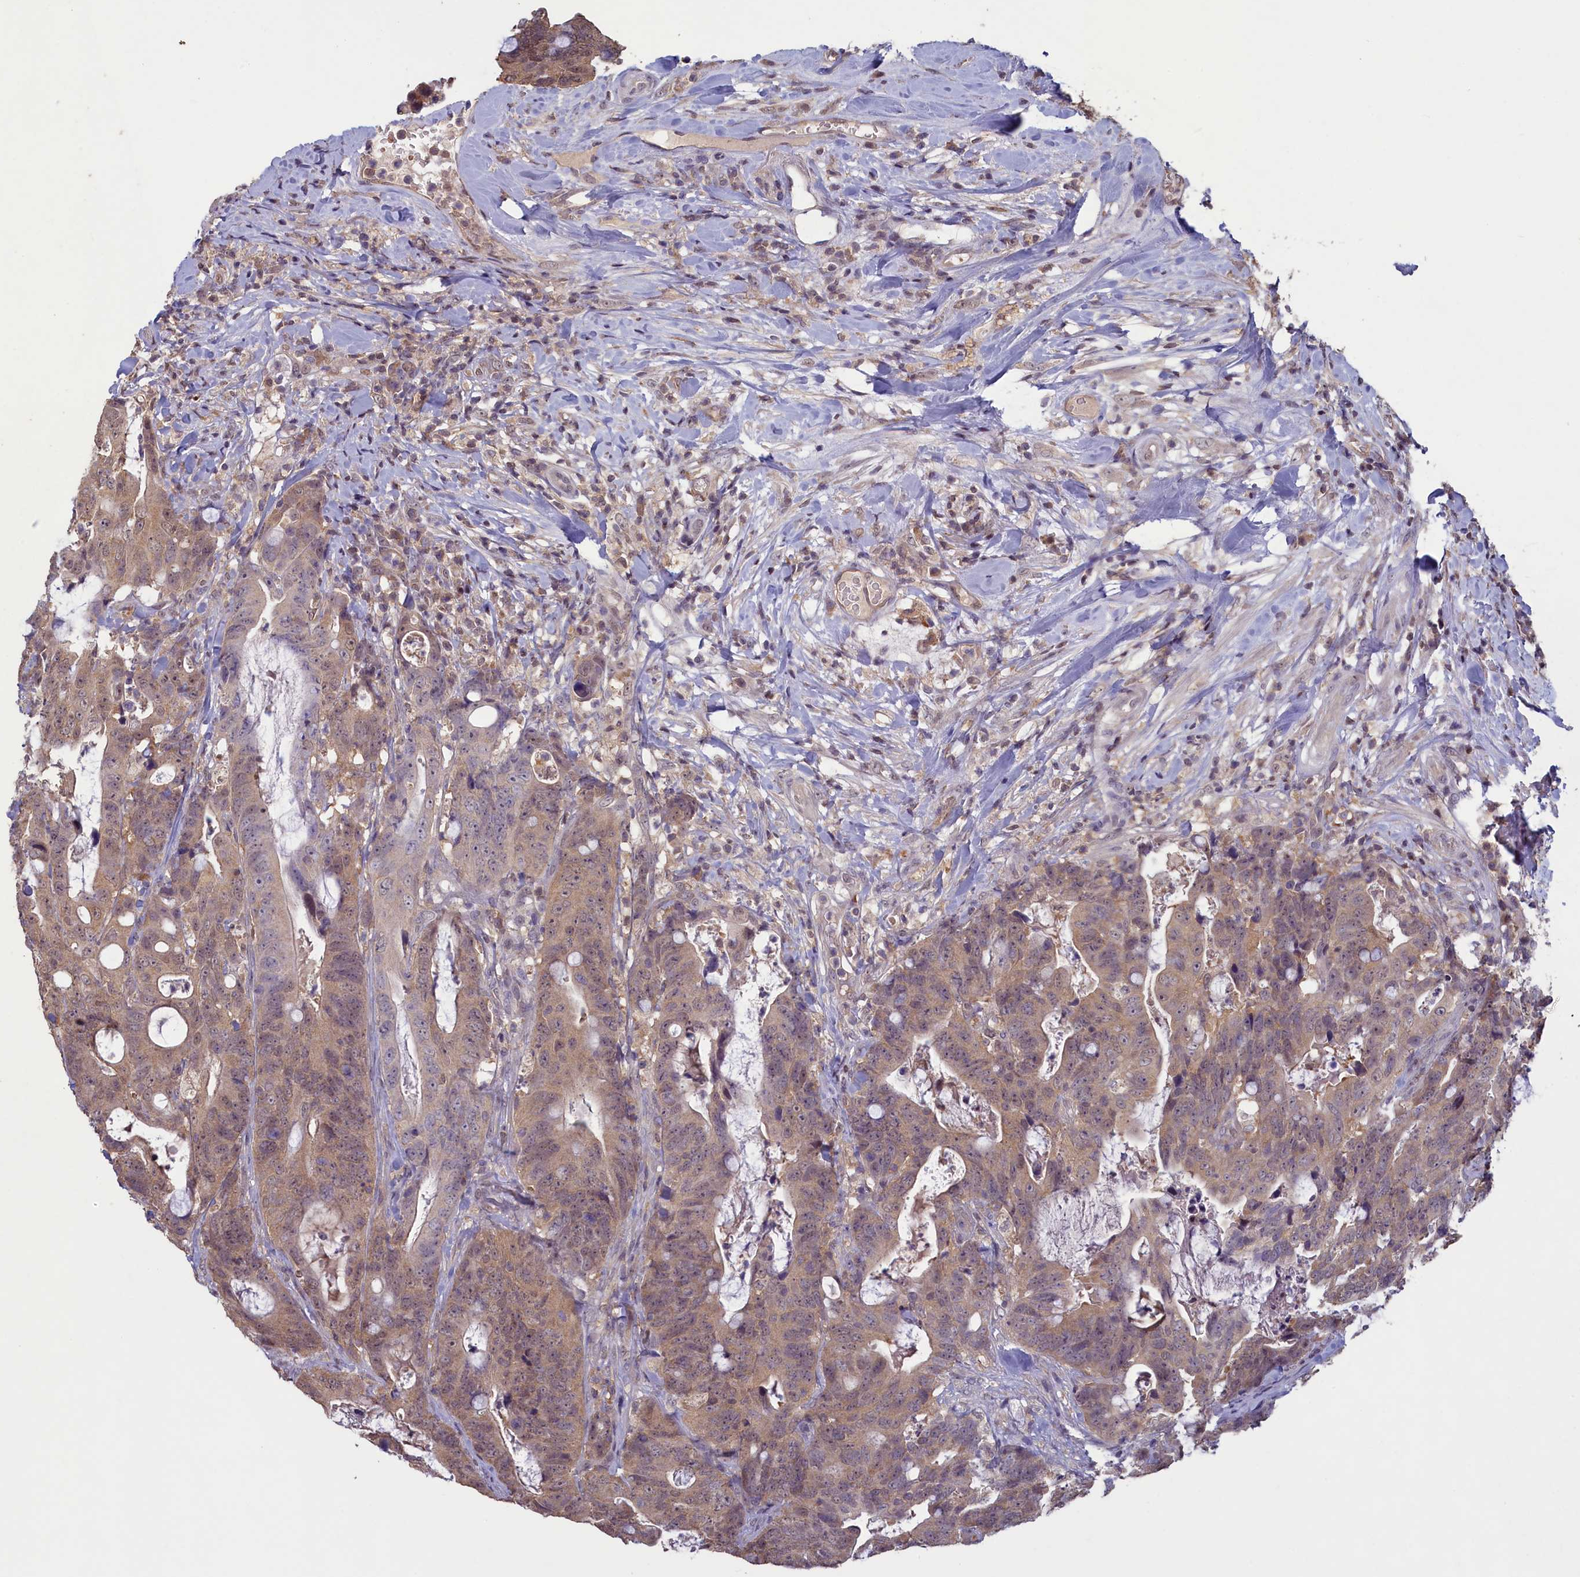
{"staining": {"intensity": "moderate", "quantity": ">75%", "location": "cytoplasmic/membranous"}, "tissue": "colorectal cancer", "cell_type": "Tumor cells", "image_type": "cancer", "snomed": [{"axis": "morphology", "description": "Adenocarcinoma, NOS"}, {"axis": "topography", "description": "Colon"}], "caption": "A micrograph of human colorectal cancer stained for a protein exhibits moderate cytoplasmic/membranous brown staining in tumor cells.", "gene": "NUBP1", "patient": {"sex": "female", "age": 82}}